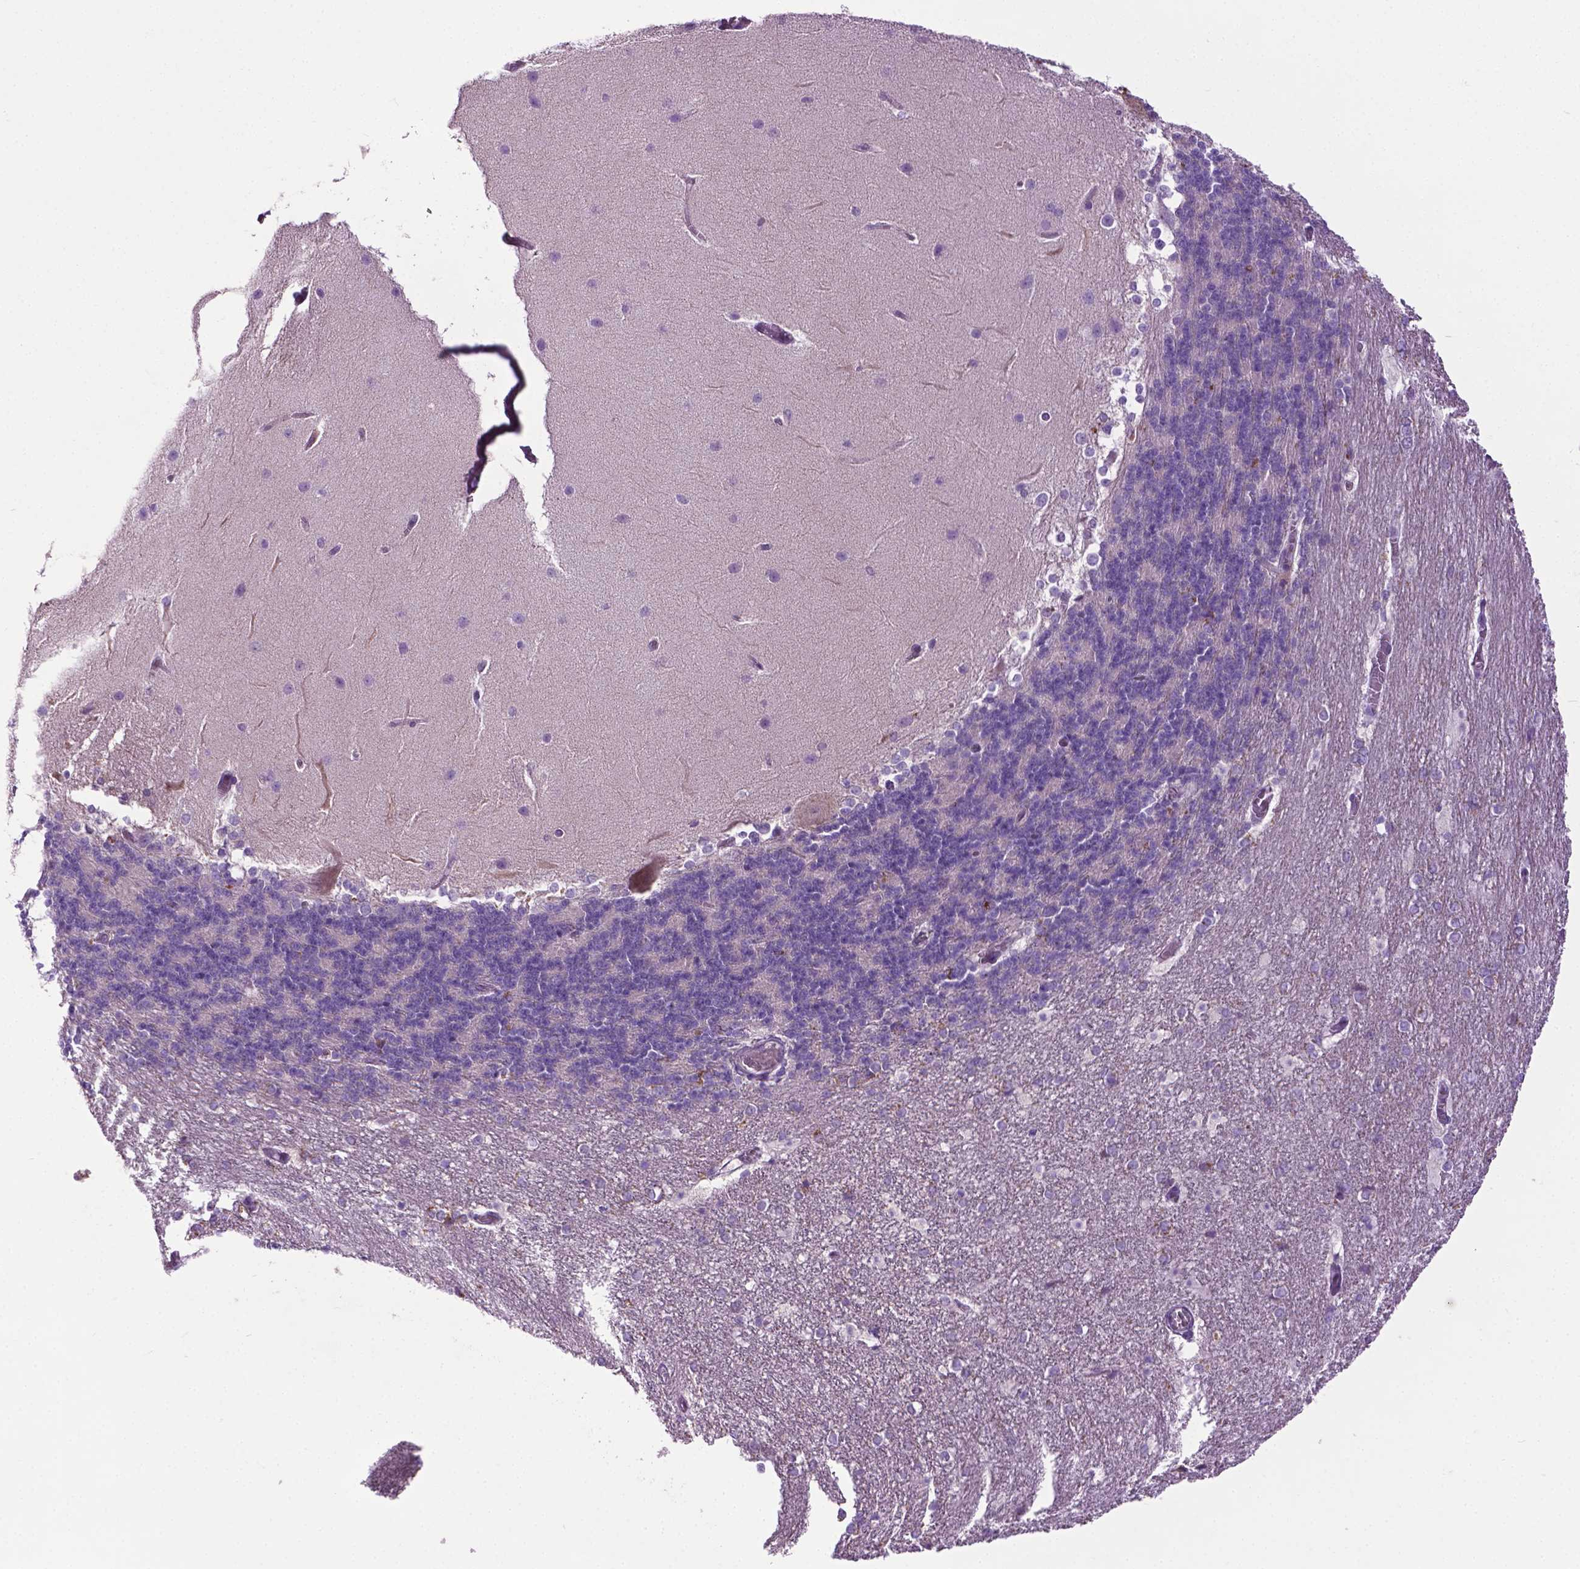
{"staining": {"intensity": "negative", "quantity": "none", "location": "none"}, "tissue": "cerebellum", "cell_type": "Cells in granular layer", "image_type": "normal", "snomed": [{"axis": "morphology", "description": "Normal tissue, NOS"}, {"axis": "topography", "description": "Cerebellum"}], "caption": "This is an immunohistochemistry (IHC) image of unremarkable cerebellum. There is no positivity in cells in granular layer.", "gene": "SPECC1L", "patient": {"sex": "female", "age": 19}}